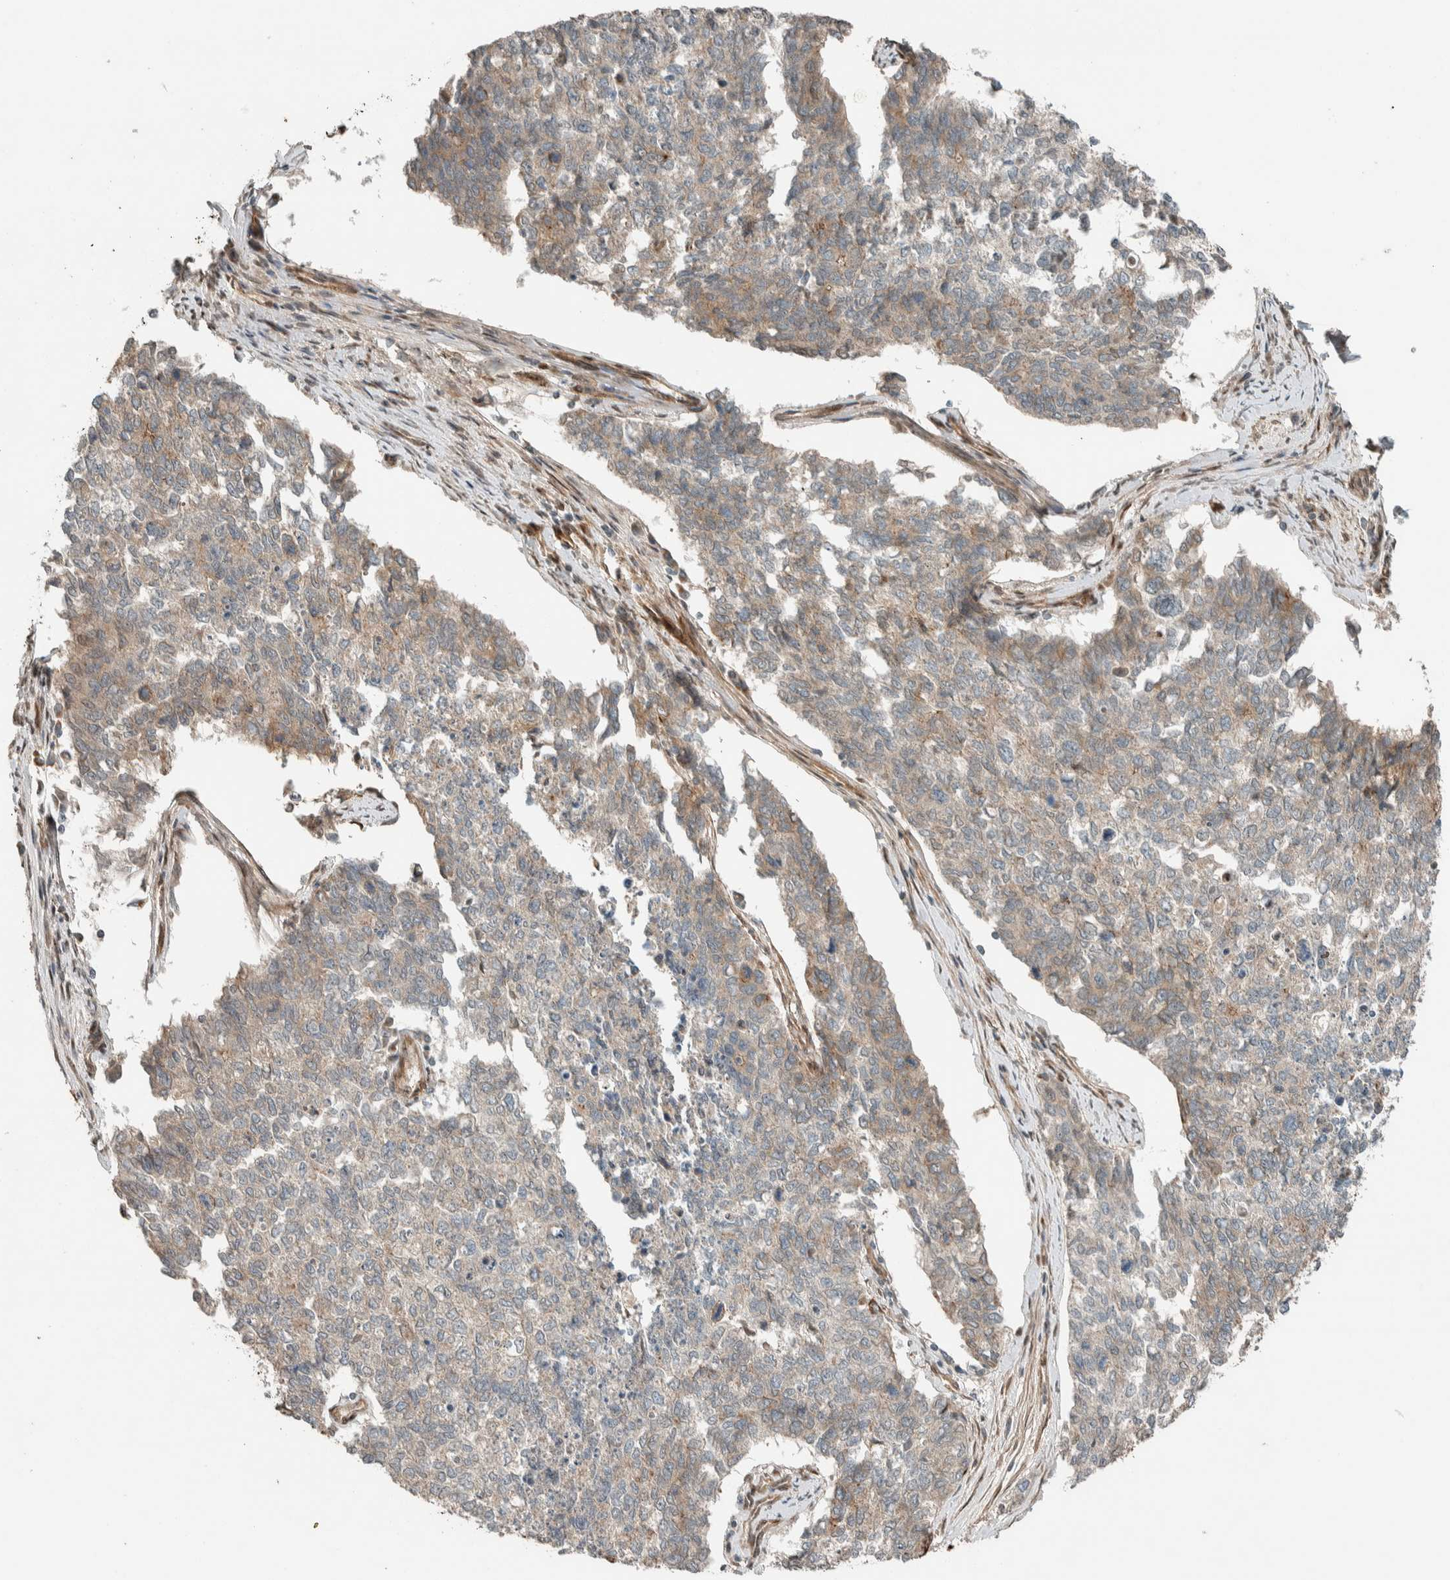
{"staining": {"intensity": "weak", "quantity": "<25%", "location": "cytoplasmic/membranous"}, "tissue": "cervical cancer", "cell_type": "Tumor cells", "image_type": "cancer", "snomed": [{"axis": "morphology", "description": "Squamous cell carcinoma, NOS"}, {"axis": "topography", "description": "Cervix"}], "caption": "An IHC micrograph of cervical cancer (squamous cell carcinoma) is shown. There is no staining in tumor cells of cervical cancer (squamous cell carcinoma). (DAB immunohistochemistry (IHC) with hematoxylin counter stain).", "gene": "STXBP4", "patient": {"sex": "female", "age": 63}}